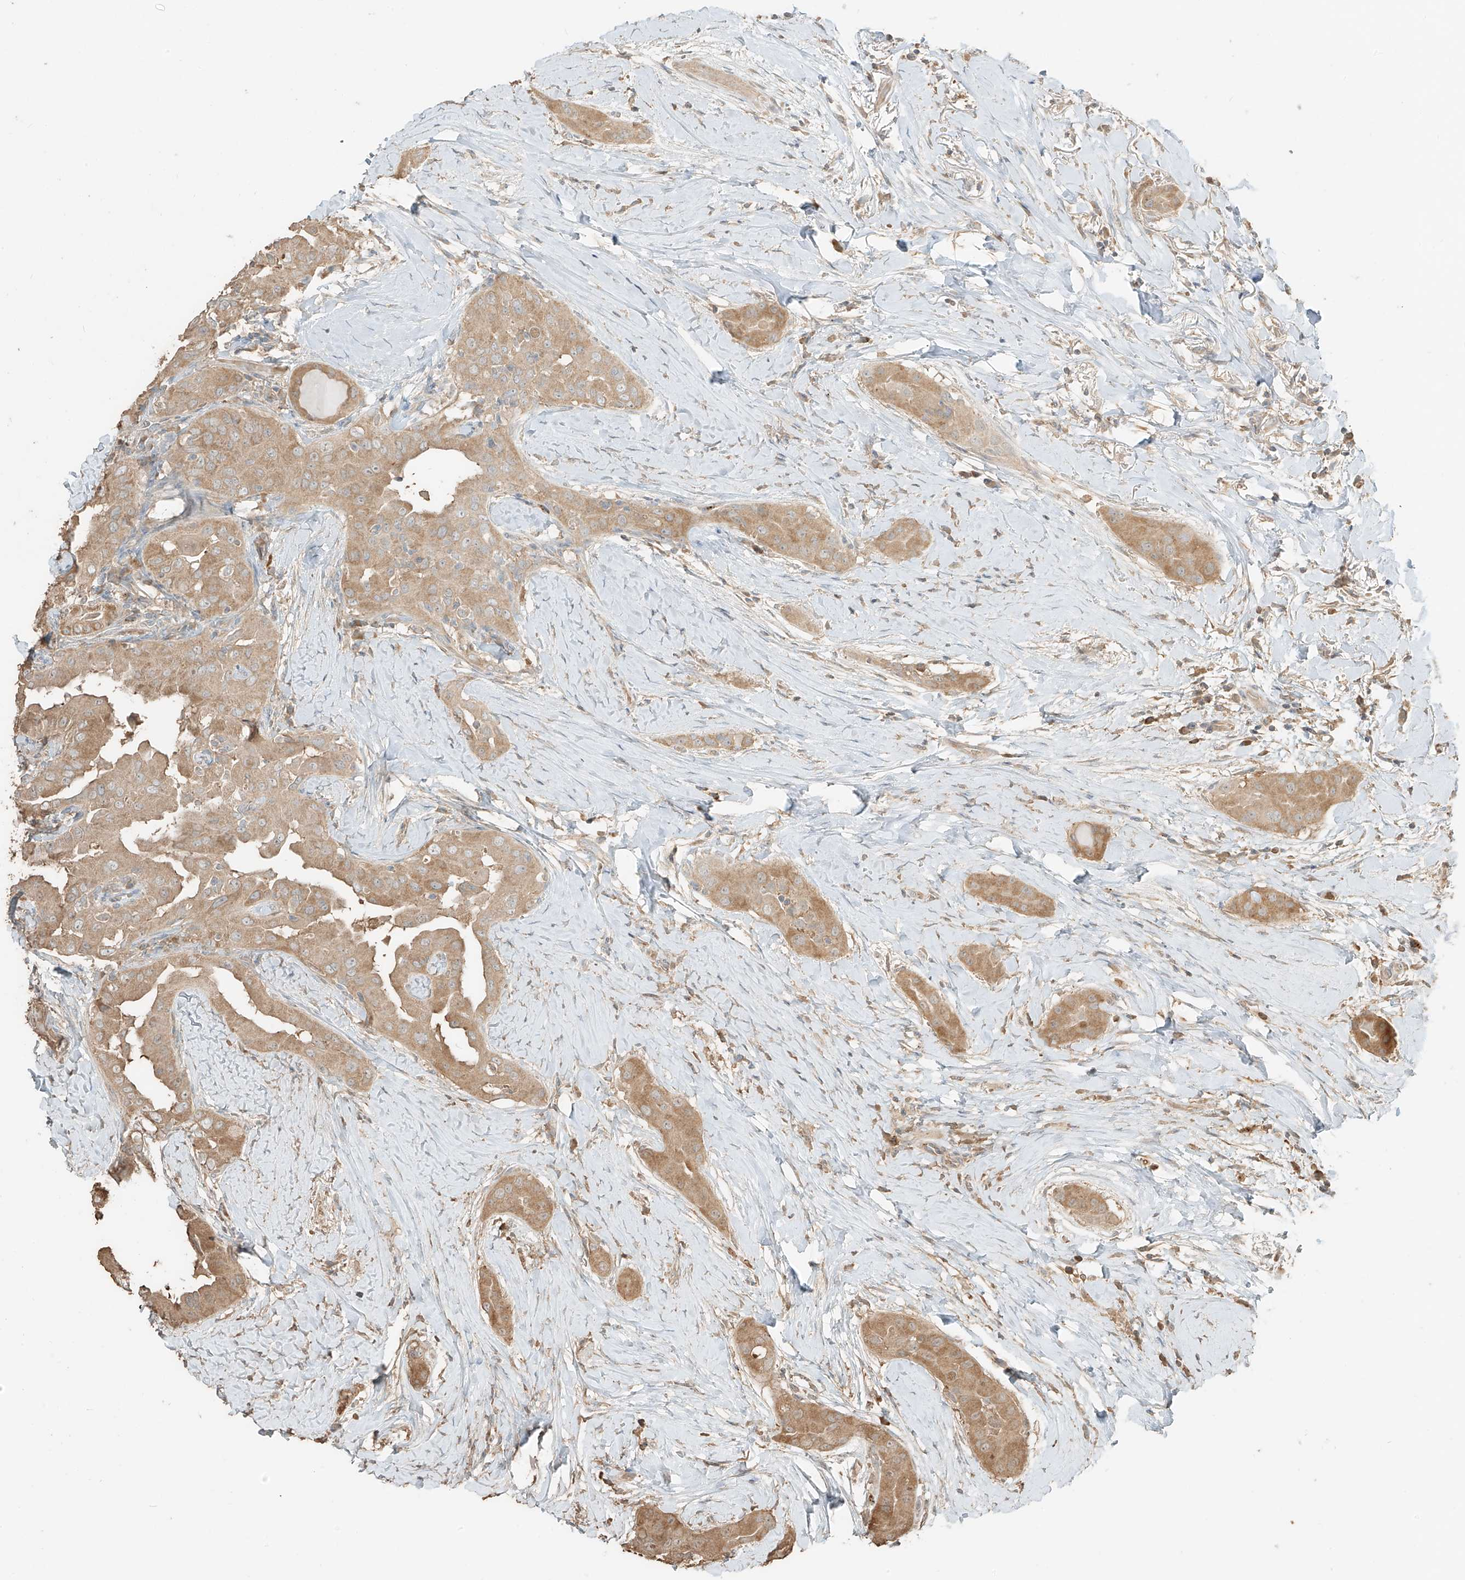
{"staining": {"intensity": "moderate", "quantity": ">75%", "location": "cytoplasmic/membranous"}, "tissue": "thyroid cancer", "cell_type": "Tumor cells", "image_type": "cancer", "snomed": [{"axis": "morphology", "description": "Papillary adenocarcinoma, NOS"}, {"axis": "topography", "description": "Thyroid gland"}], "caption": "Brown immunohistochemical staining in human thyroid papillary adenocarcinoma reveals moderate cytoplasmic/membranous positivity in approximately >75% of tumor cells.", "gene": "RFTN2", "patient": {"sex": "male", "age": 33}}